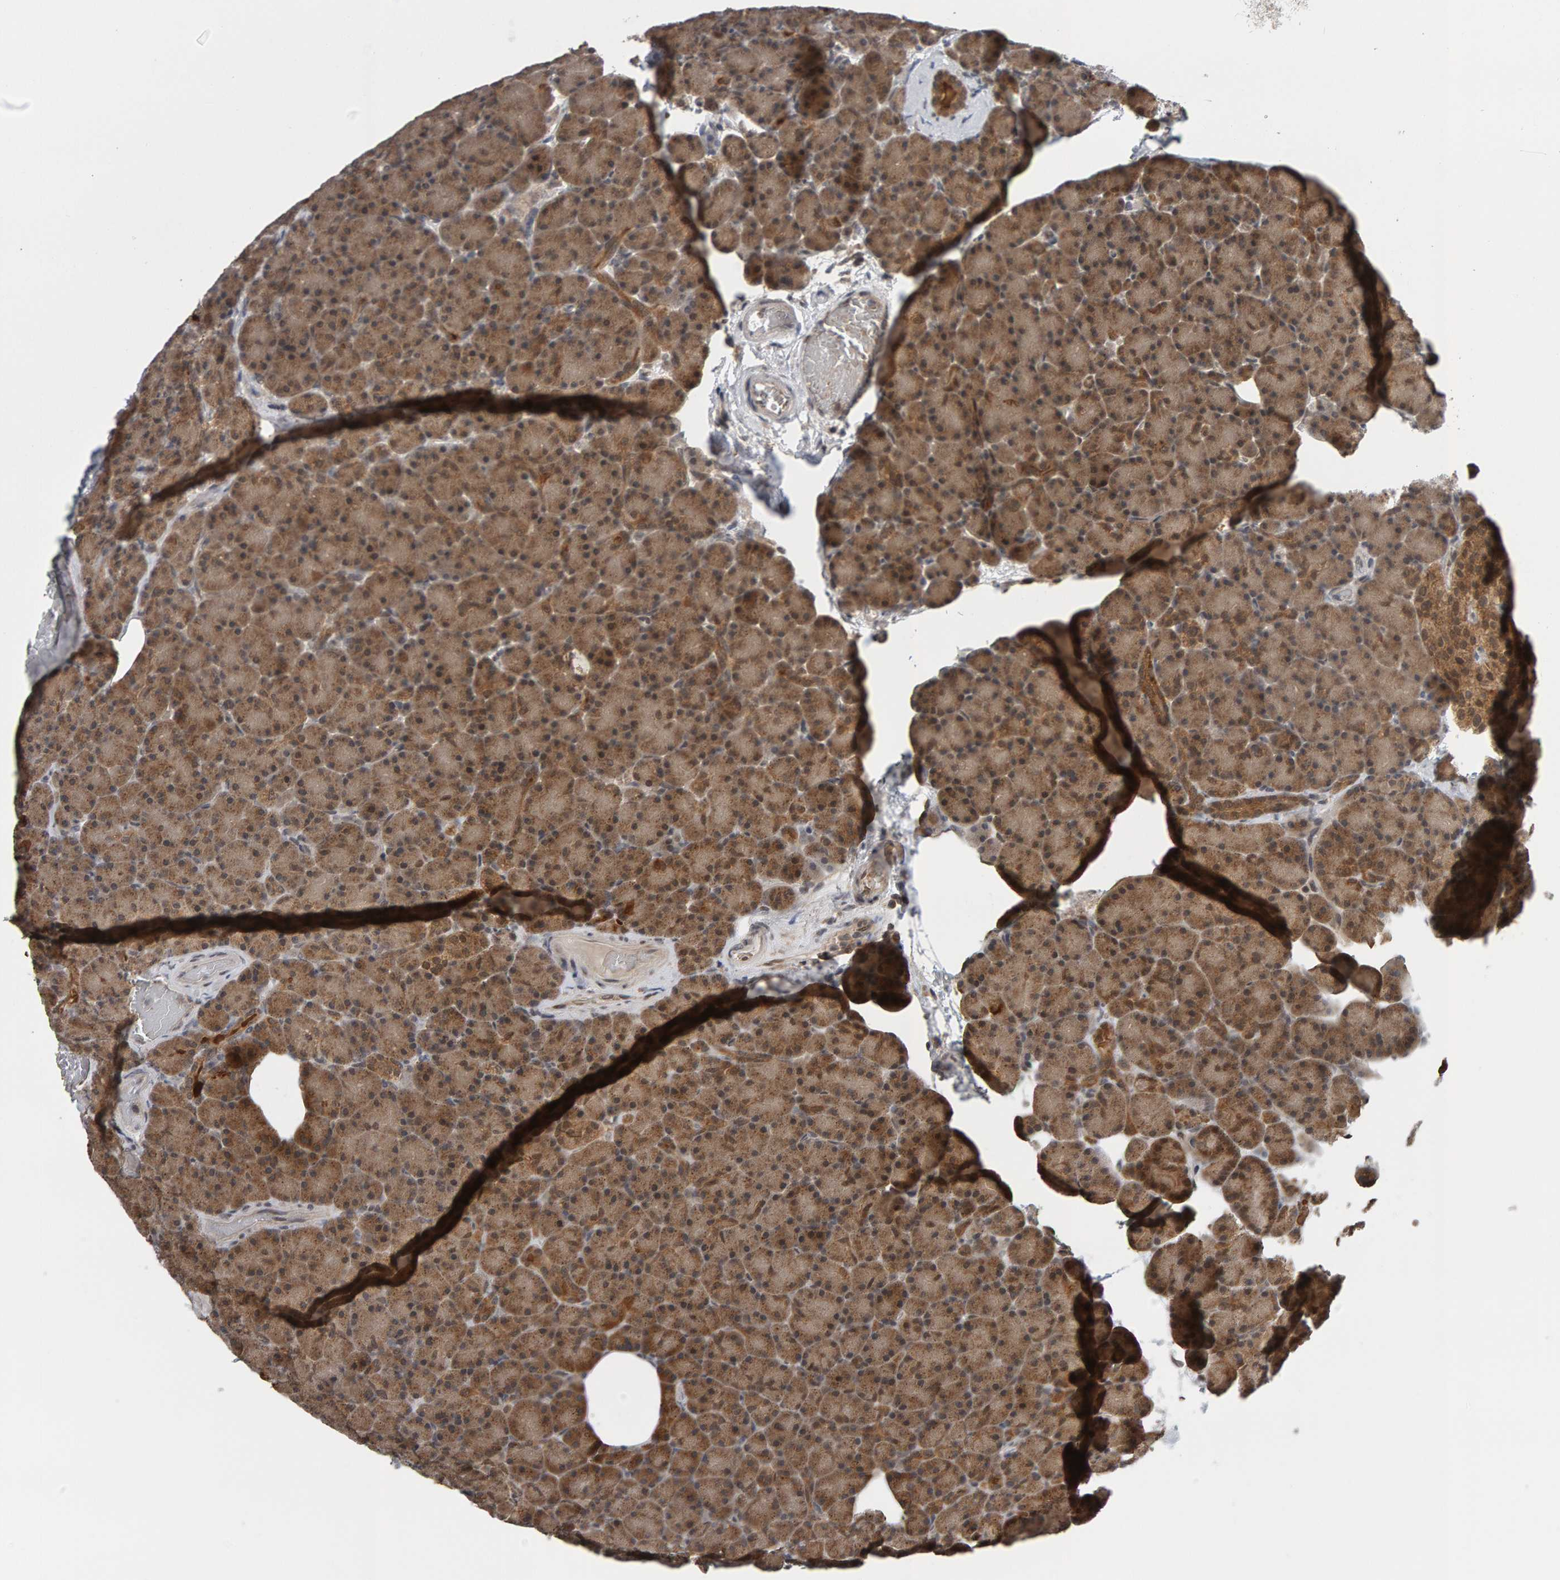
{"staining": {"intensity": "moderate", "quantity": ">75%", "location": "cytoplasmic/membranous,nuclear"}, "tissue": "pancreas", "cell_type": "Exocrine glandular cells", "image_type": "normal", "snomed": [{"axis": "morphology", "description": "Normal tissue, NOS"}, {"axis": "topography", "description": "Pancreas"}], "caption": "A medium amount of moderate cytoplasmic/membranous,nuclear positivity is identified in approximately >75% of exocrine glandular cells in normal pancreas.", "gene": "COASY", "patient": {"sex": "female", "age": 43}}